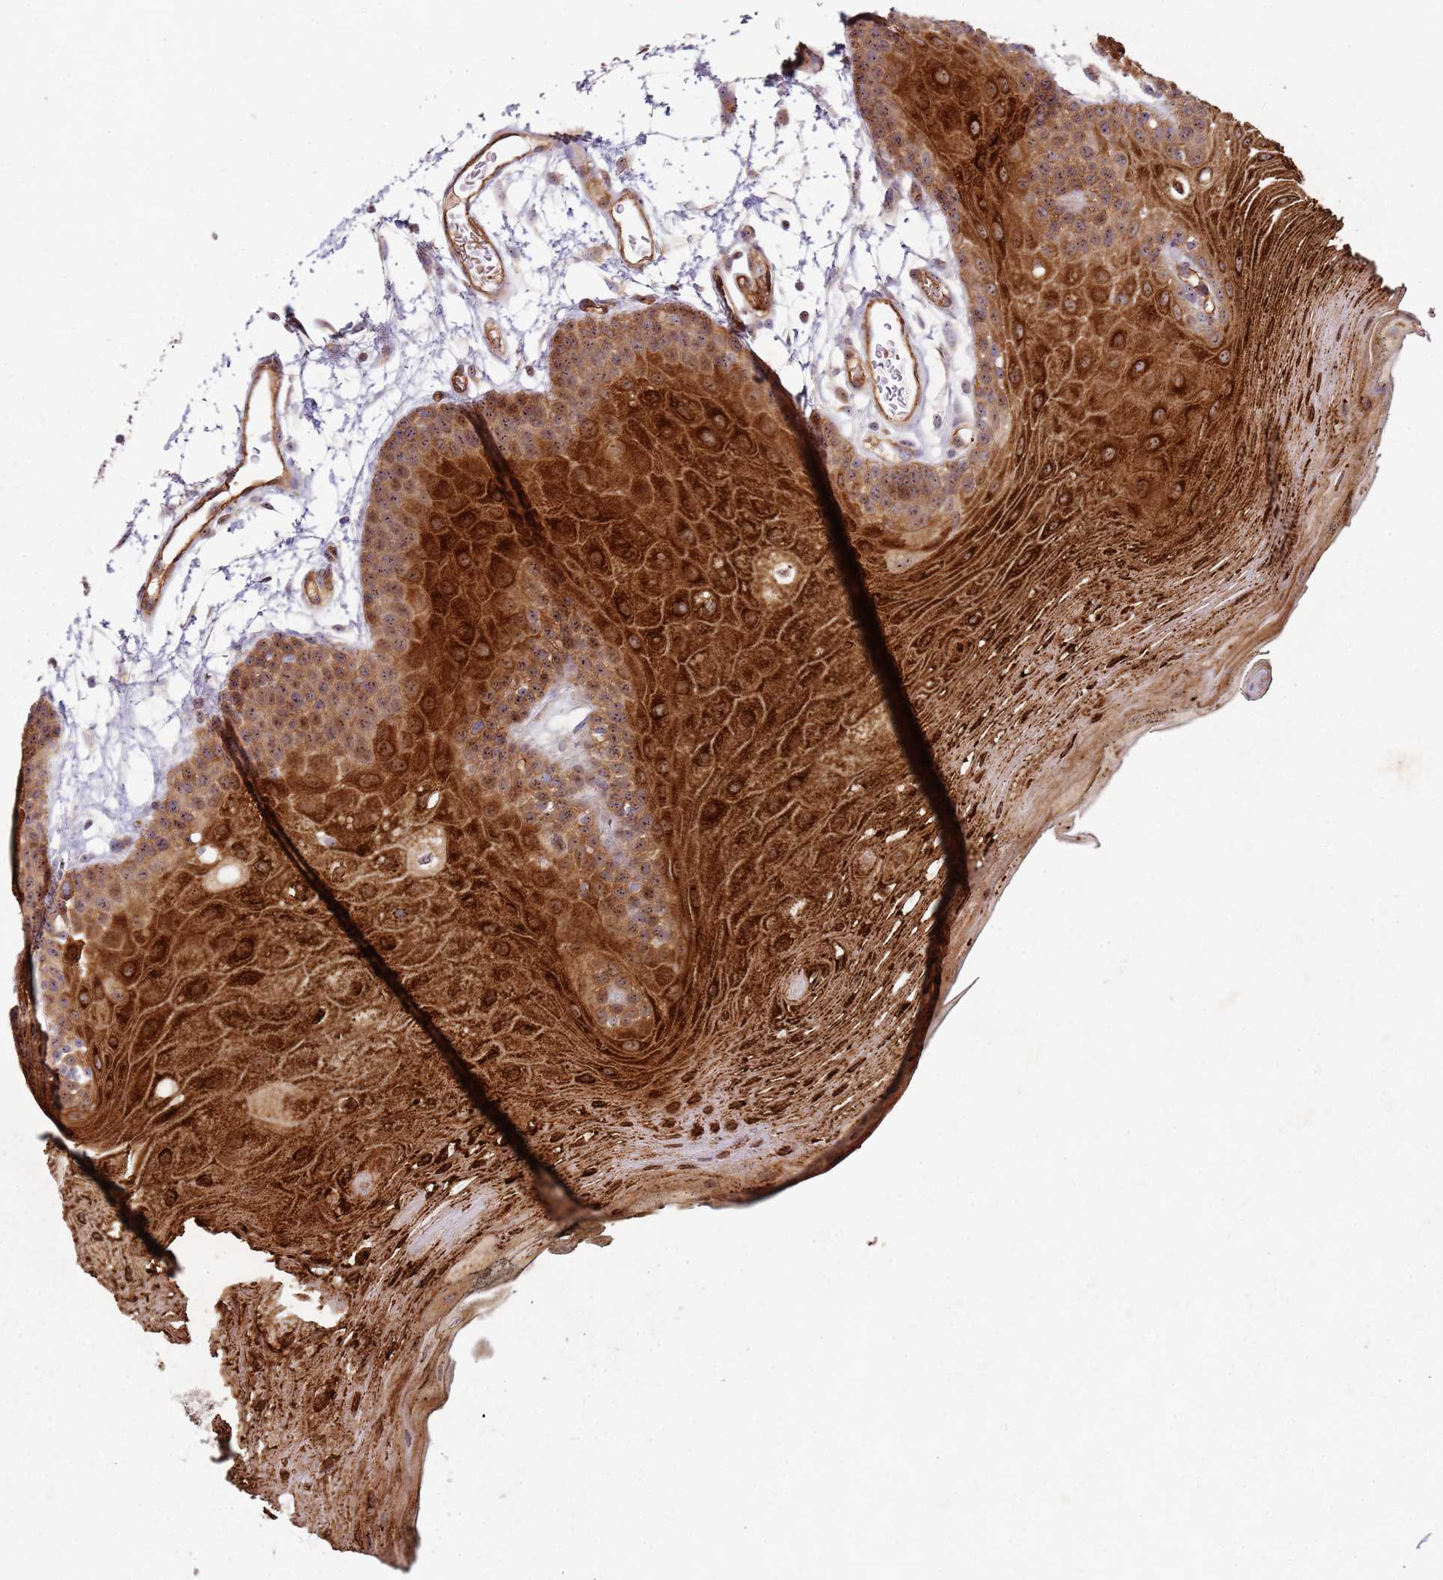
{"staining": {"intensity": "strong", "quantity": "25%-75%", "location": "cytoplasmic/membranous"}, "tissue": "oral mucosa", "cell_type": "Squamous epithelial cells", "image_type": "normal", "snomed": [{"axis": "morphology", "description": "Normal tissue, NOS"}, {"axis": "topography", "description": "Oral tissue"}, {"axis": "topography", "description": "Tounge, NOS"}], "caption": "Squamous epithelial cells exhibit high levels of strong cytoplasmic/membranous expression in about 25%-75% of cells in benign human oral mucosa.", "gene": "C2CD4B", "patient": {"sex": "female", "age": 81}}